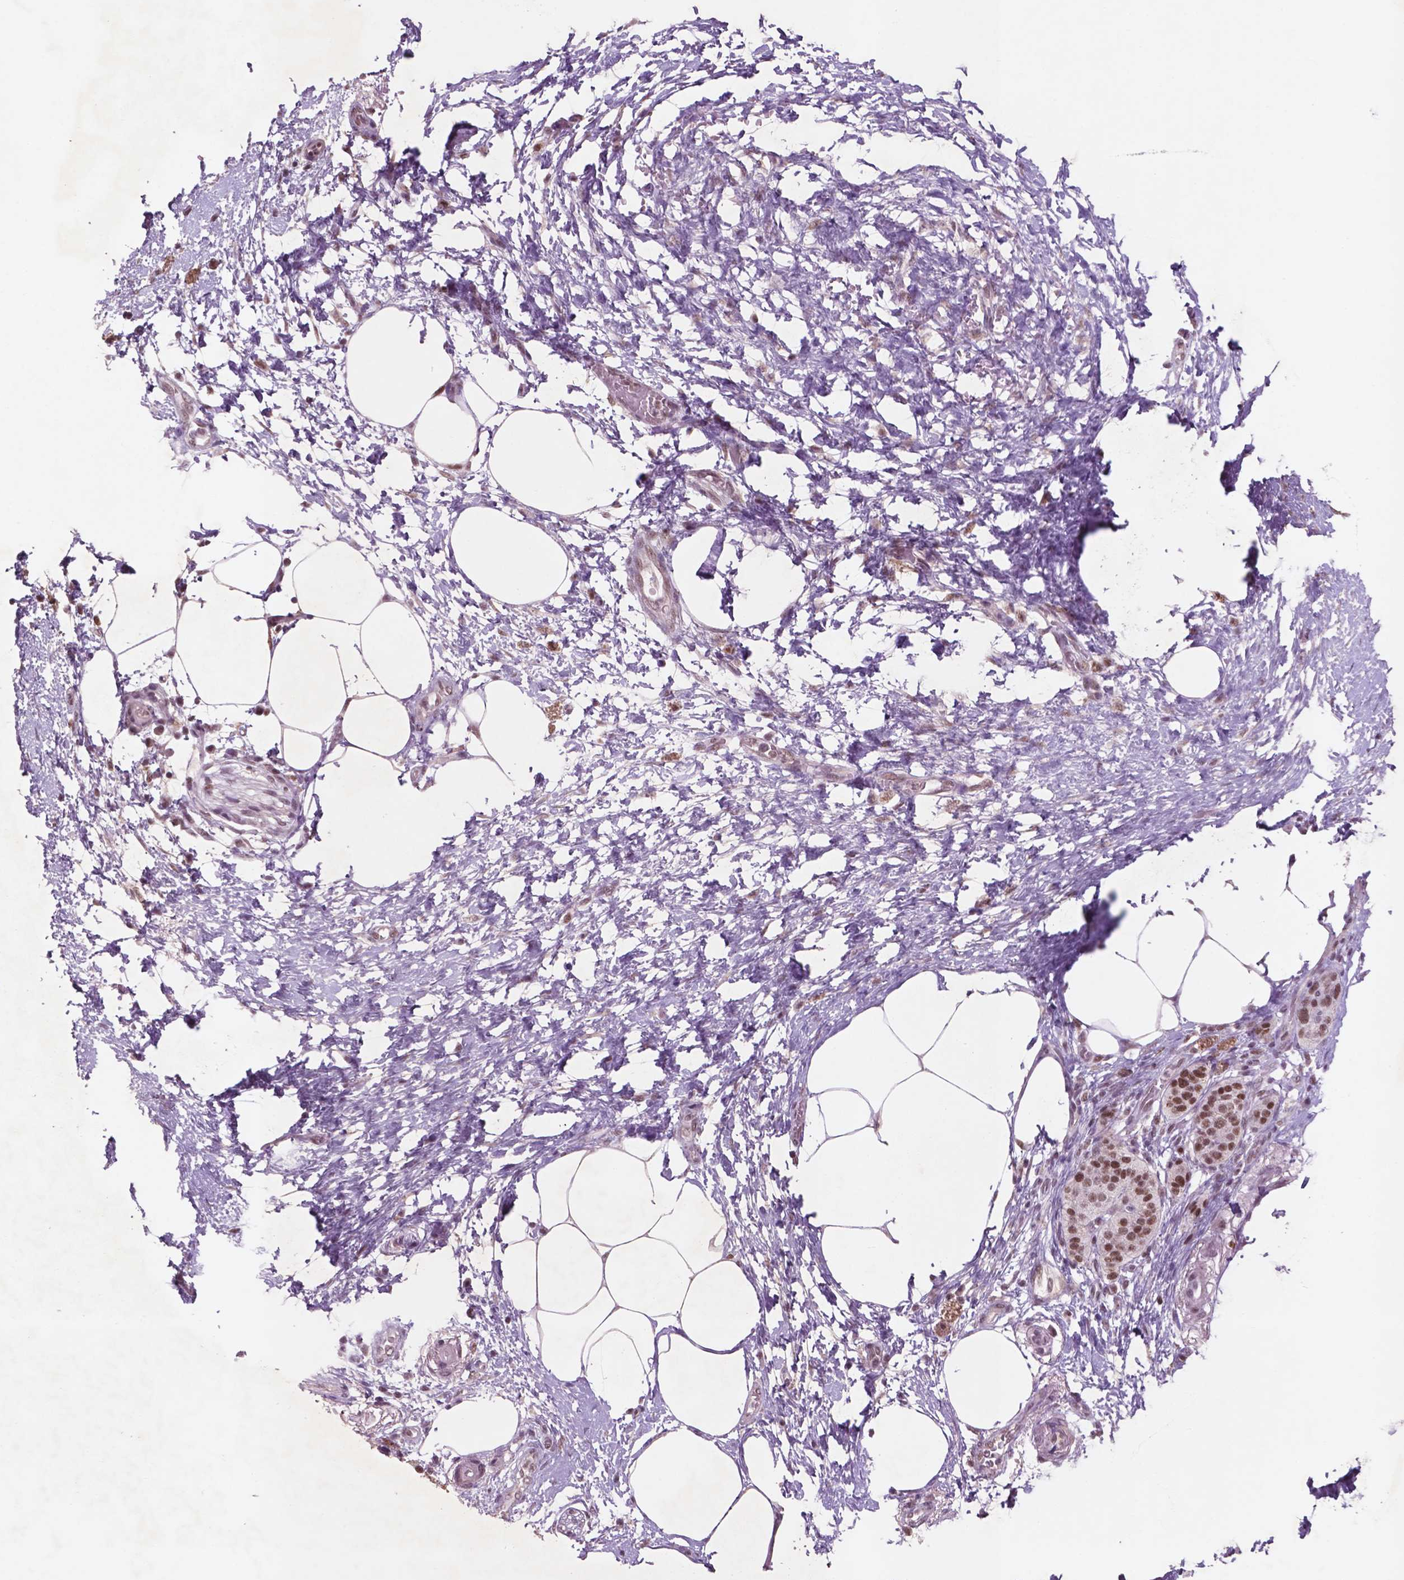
{"staining": {"intensity": "moderate", "quantity": ">75%", "location": "nuclear"}, "tissue": "pancreatic cancer", "cell_type": "Tumor cells", "image_type": "cancer", "snomed": [{"axis": "morphology", "description": "Adenocarcinoma, NOS"}, {"axis": "topography", "description": "Pancreas"}], "caption": "Pancreatic cancer (adenocarcinoma) stained with a protein marker shows moderate staining in tumor cells.", "gene": "CTR9", "patient": {"sex": "female", "age": 72}}